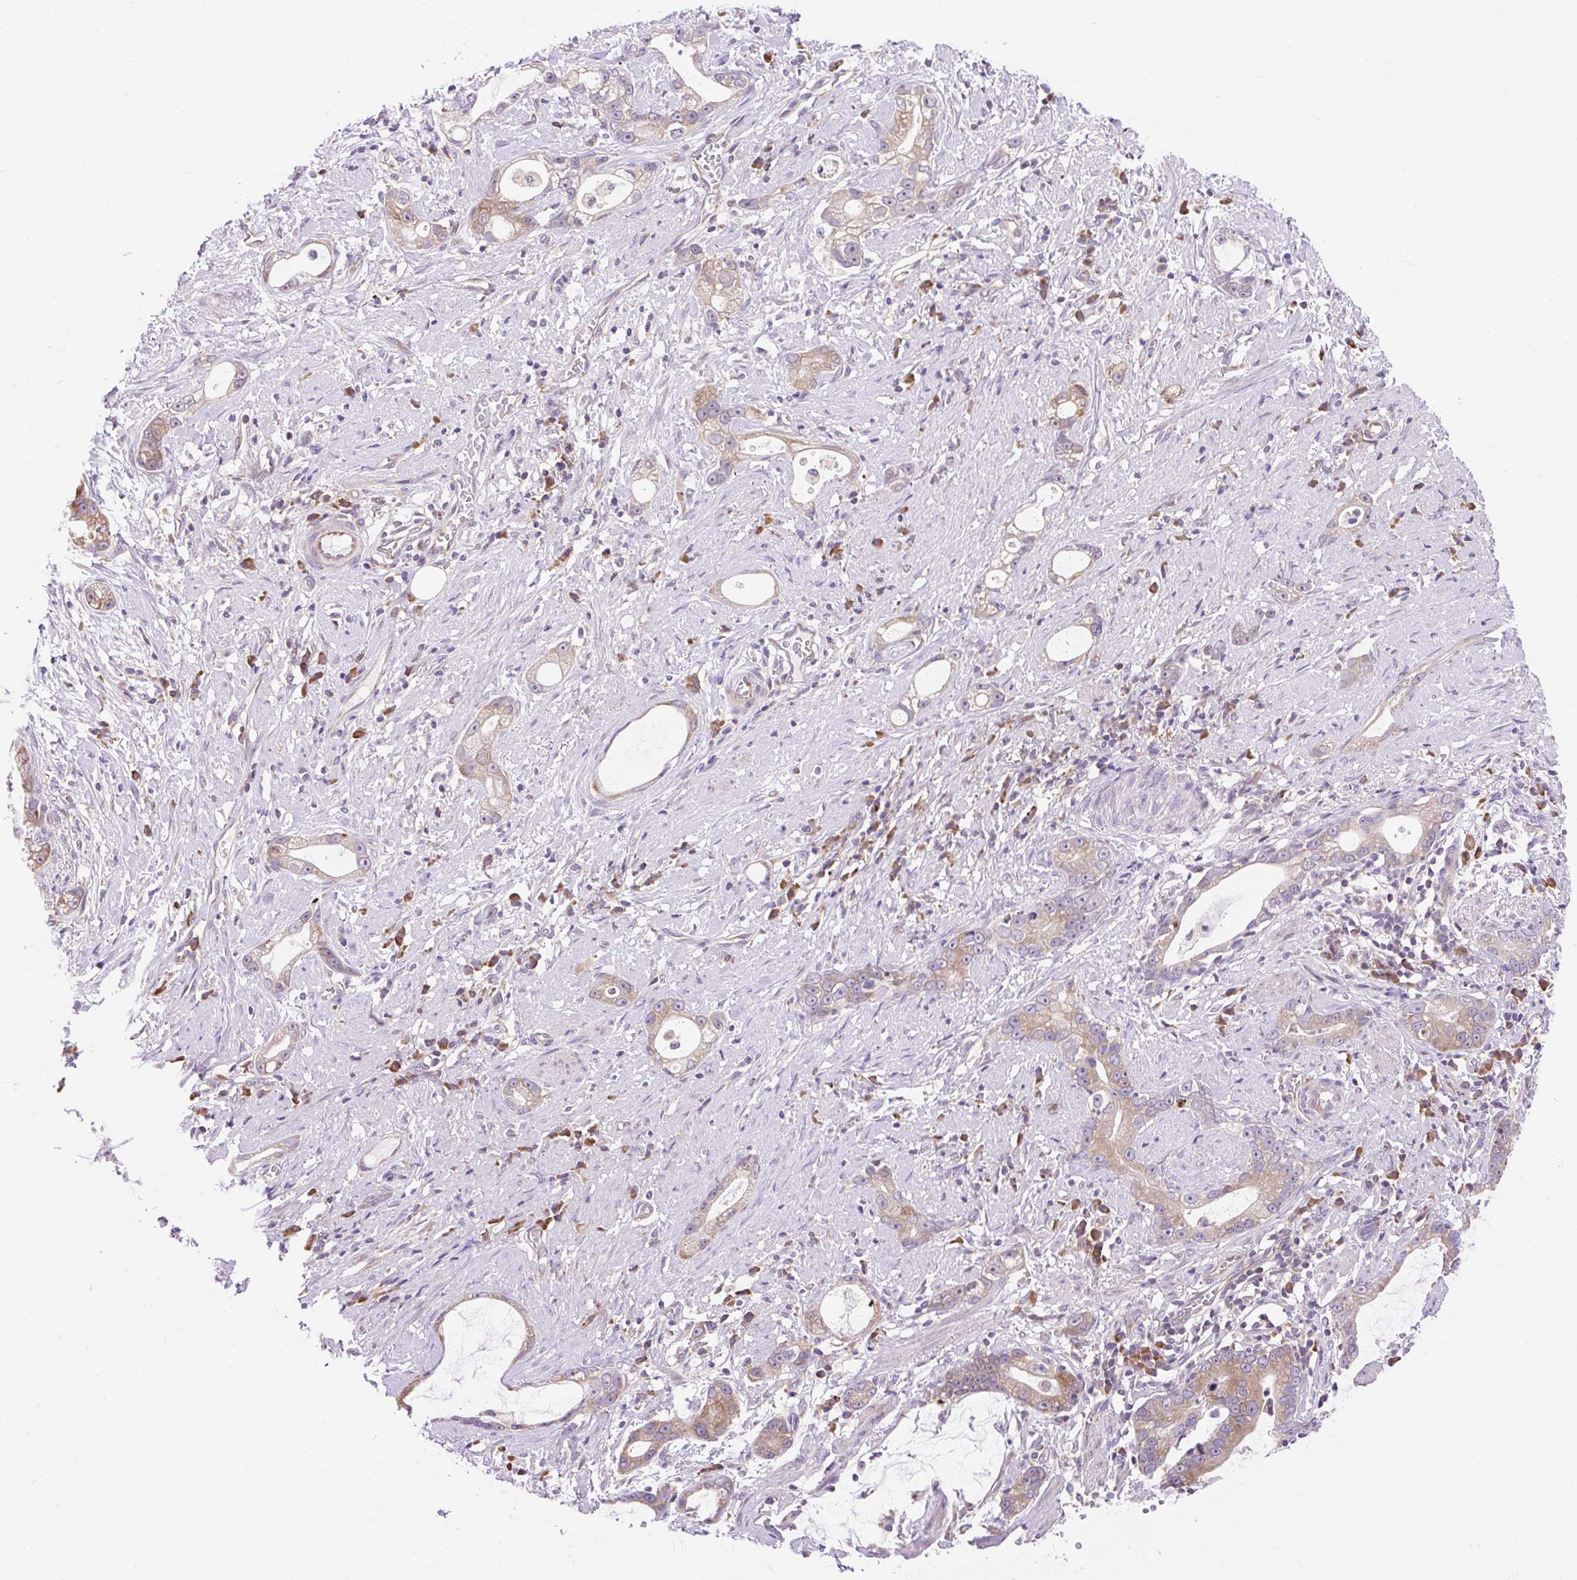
{"staining": {"intensity": "weak", "quantity": ">75%", "location": "cytoplasmic/membranous"}, "tissue": "stomach cancer", "cell_type": "Tumor cells", "image_type": "cancer", "snomed": [{"axis": "morphology", "description": "Adenocarcinoma, NOS"}, {"axis": "topography", "description": "Stomach"}], "caption": "A micrograph of human adenocarcinoma (stomach) stained for a protein shows weak cytoplasmic/membranous brown staining in tumor cells.", "gene": "GPR45", "patient": {"sex": "male", "age": 55}}